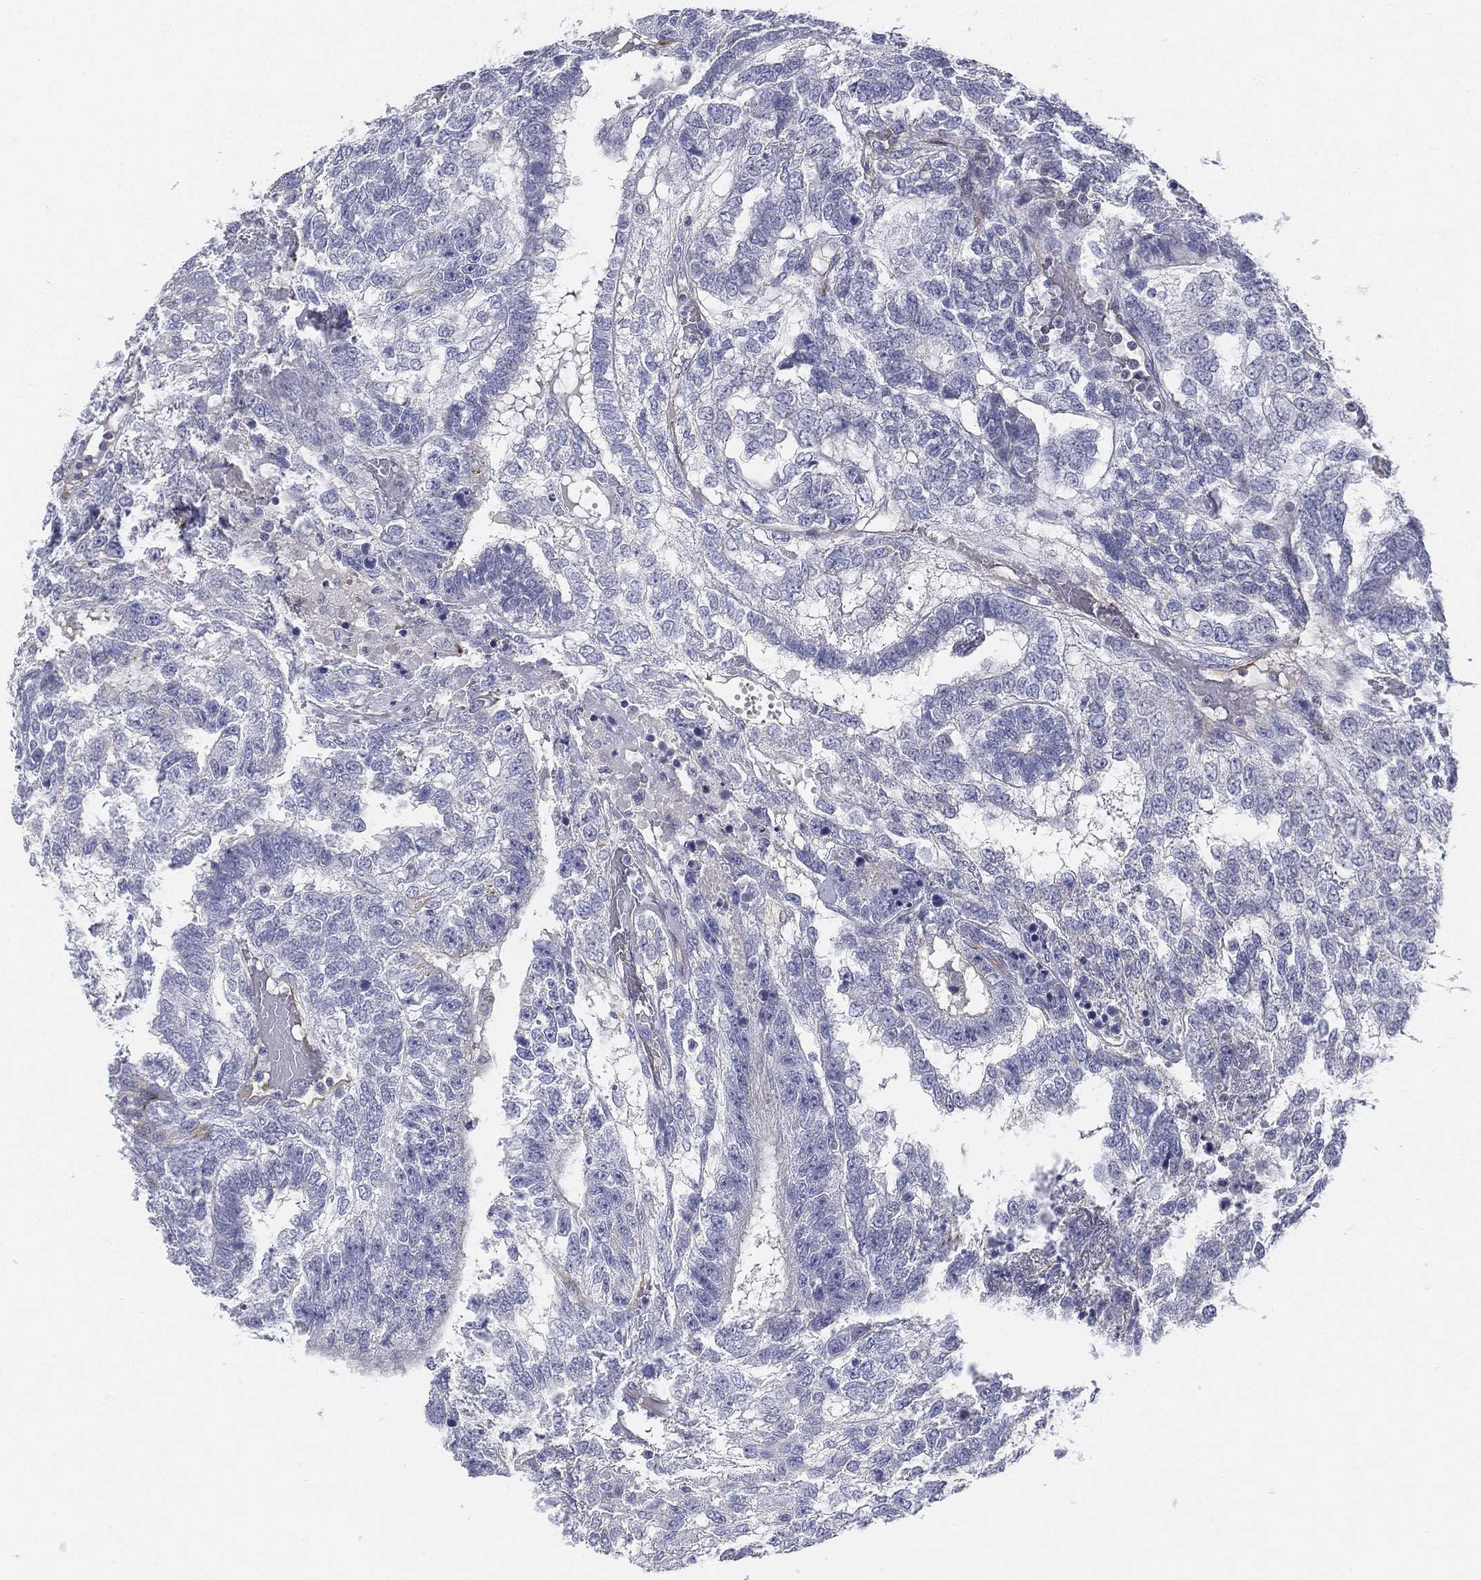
{"staining": {"intensity": "moderate", "quantity": "<25%", "location": "cytoplasmic/membranous"}, "tissue": "testis cancer", "cell_type": "Tumor cells", "image_type": "cancer", "snomed": [{"axis": "morphology", "description": "Seminoma, NOS"}, {"axis": "morphology", "description": "Carcinoma, Embryonal, NOS"}, {"axis": "topography", "description": "Testis"}], "caption": "This is an image of immunohistochemistry (IHC) staining of testis cancer, which shows moderate positivity in the cytoplasmic/membranous of tumor cells.", "gene": "C5orf46", "patient": {"sex": "male", "age": 41}}